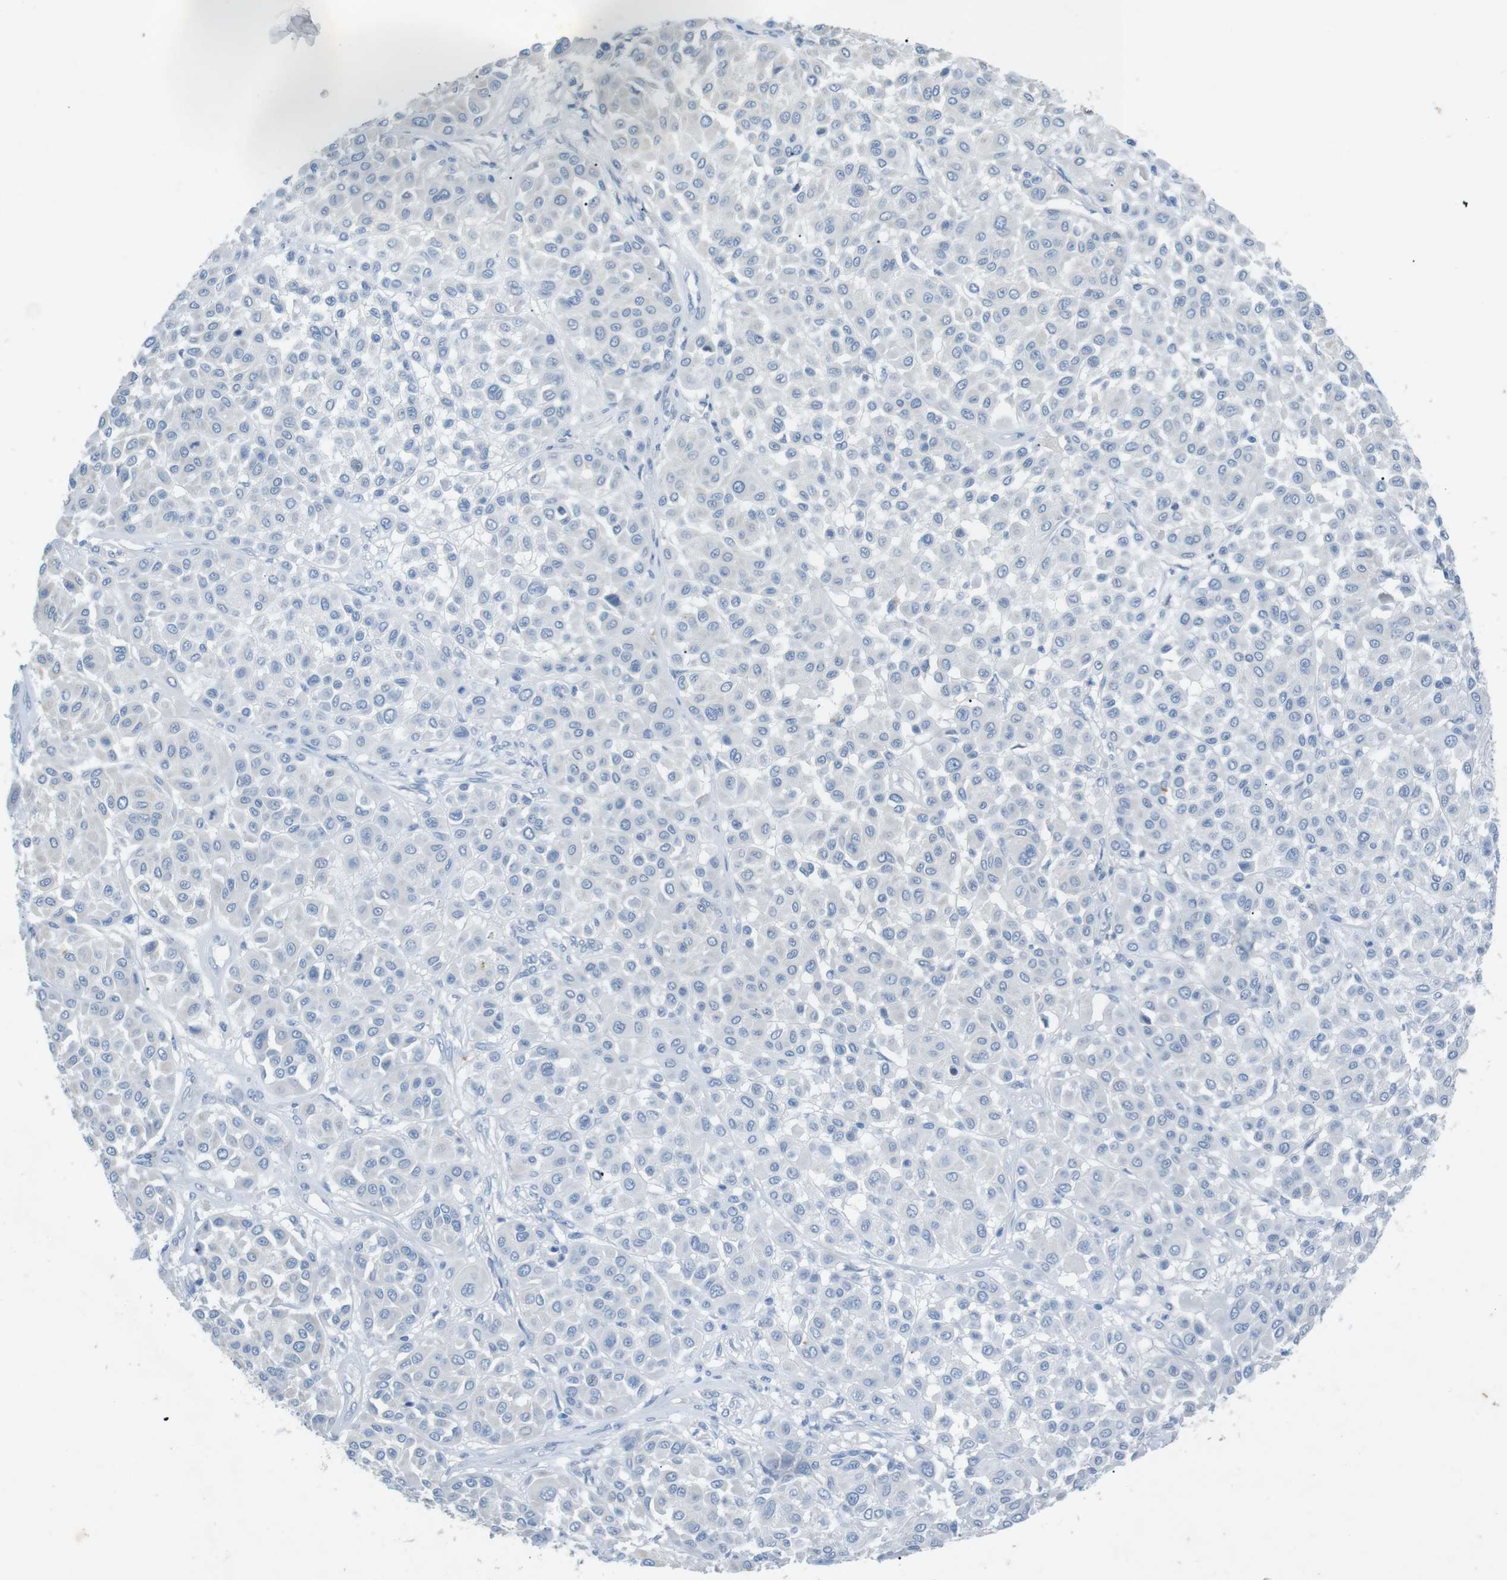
{"staining": {"intensity": "negative", "quantity": "none", "location": "none"}, "tissue": "melanoma", "cell_type": "Tumor cells", "image_type": "cancer", "snomed": [{"axis": "morphology", "description": "Malignant melanoma, Metastatic site"}, {"axis": "topography", "description": "Soft tissue"}], "caption": "Immunohistochemistry image of malignant melanoma (metastatic site) stained for a protein (brown), which shows no expression in tumor cells.", "gene": "SALL4", "patient": {"sex": "male", "age": 41}}